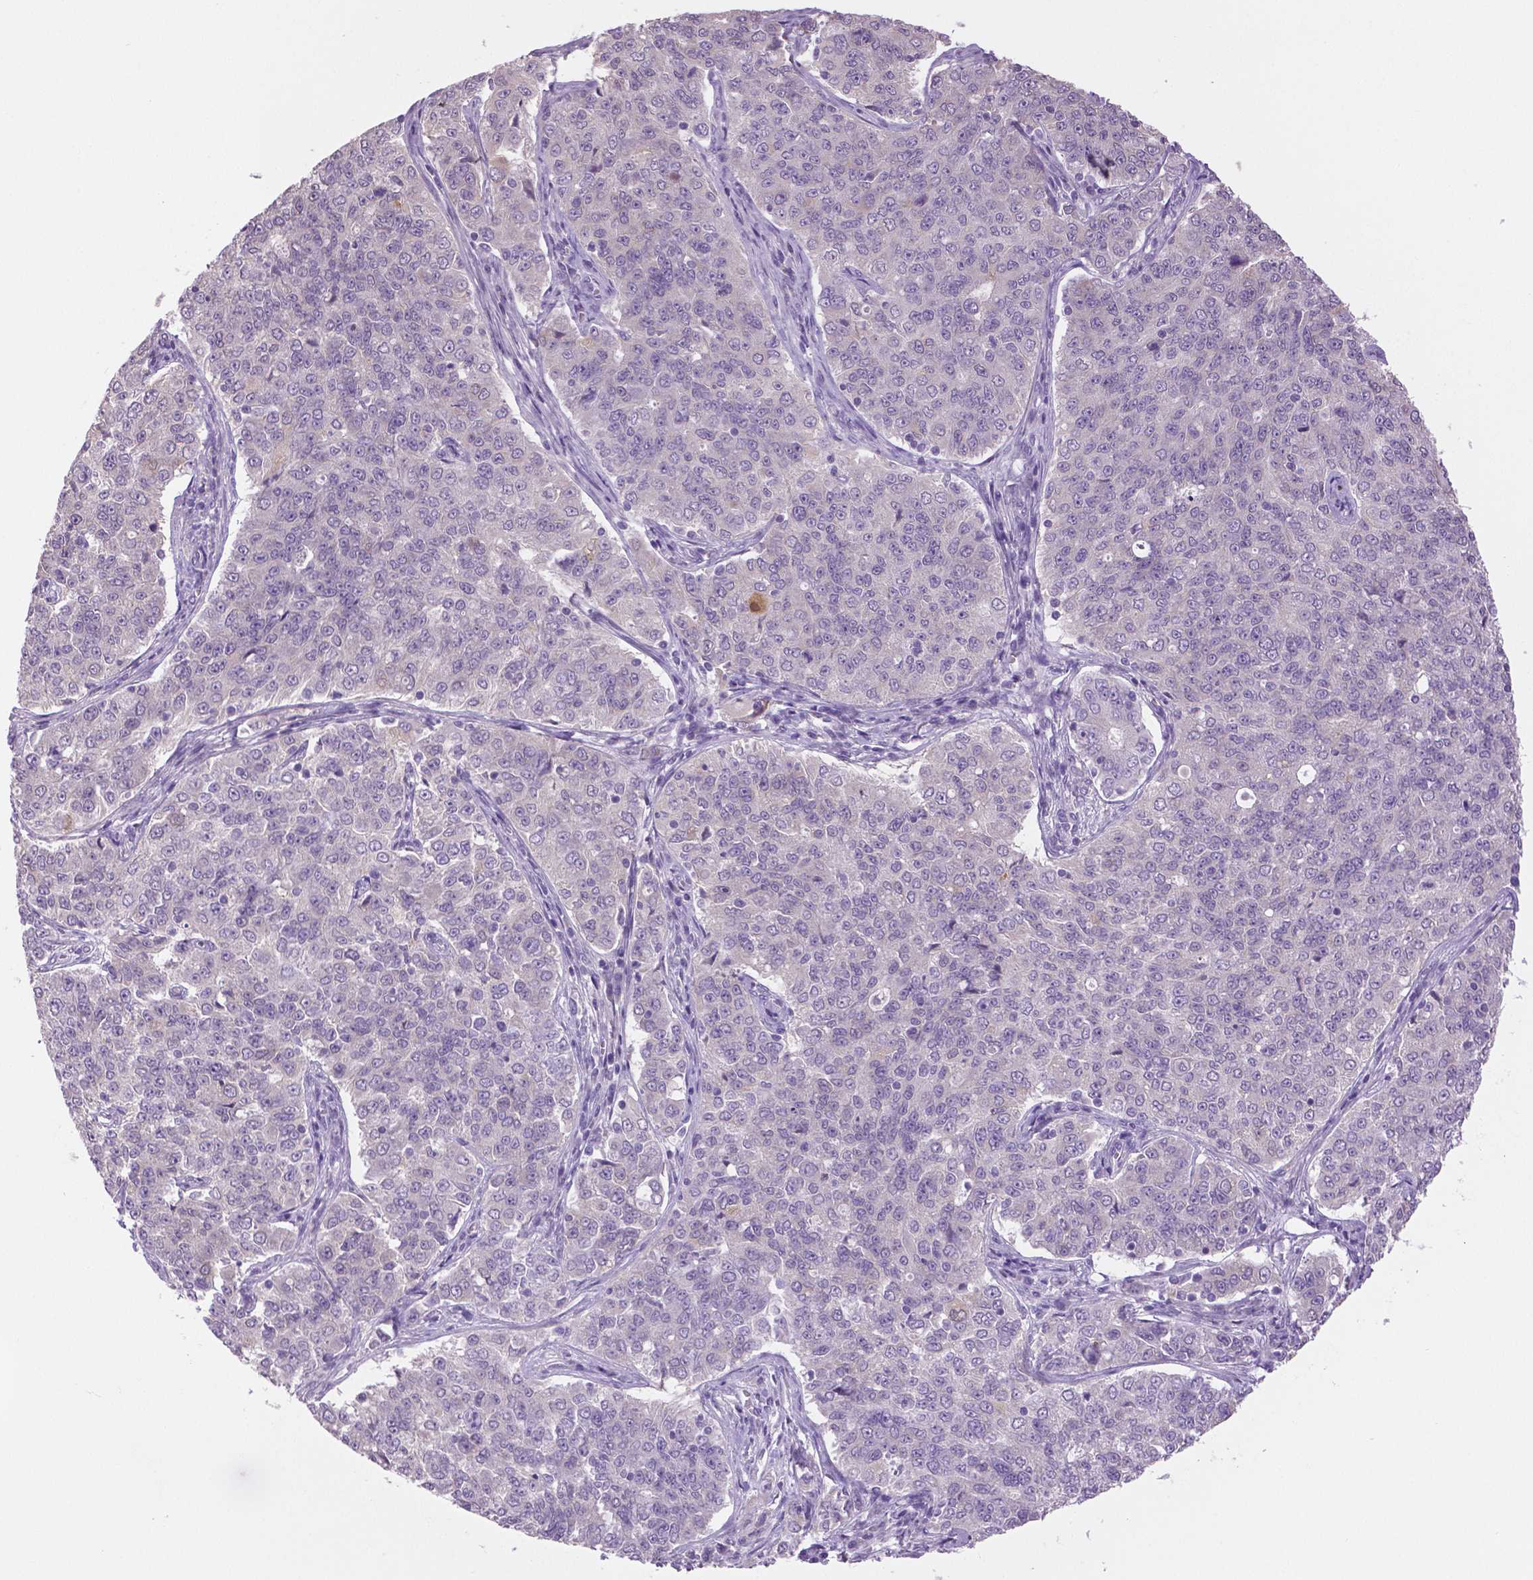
{"staining": {"intensity": "negative", "quantity": "none", "location": "none"}, "tissue": "endometrial cancer", "cell_type": "Tumor cells", "image_type": "cancer", "snomed": [{"axis": "morphology", "description": "Adenocarcinoma, NOS"}, {"axis": "topography", "description": "Endometrium"}], "caption": "A high-resolution image shows immunohistochemistry staining of endometrial cancer (adenocarcinoma), which reveals no significant expression in tumor cells. (DAB immunohistochemistry (IHC), high magnification).", "gene": "DNAH12", "patient": {"sex": "female", "age": 43}}